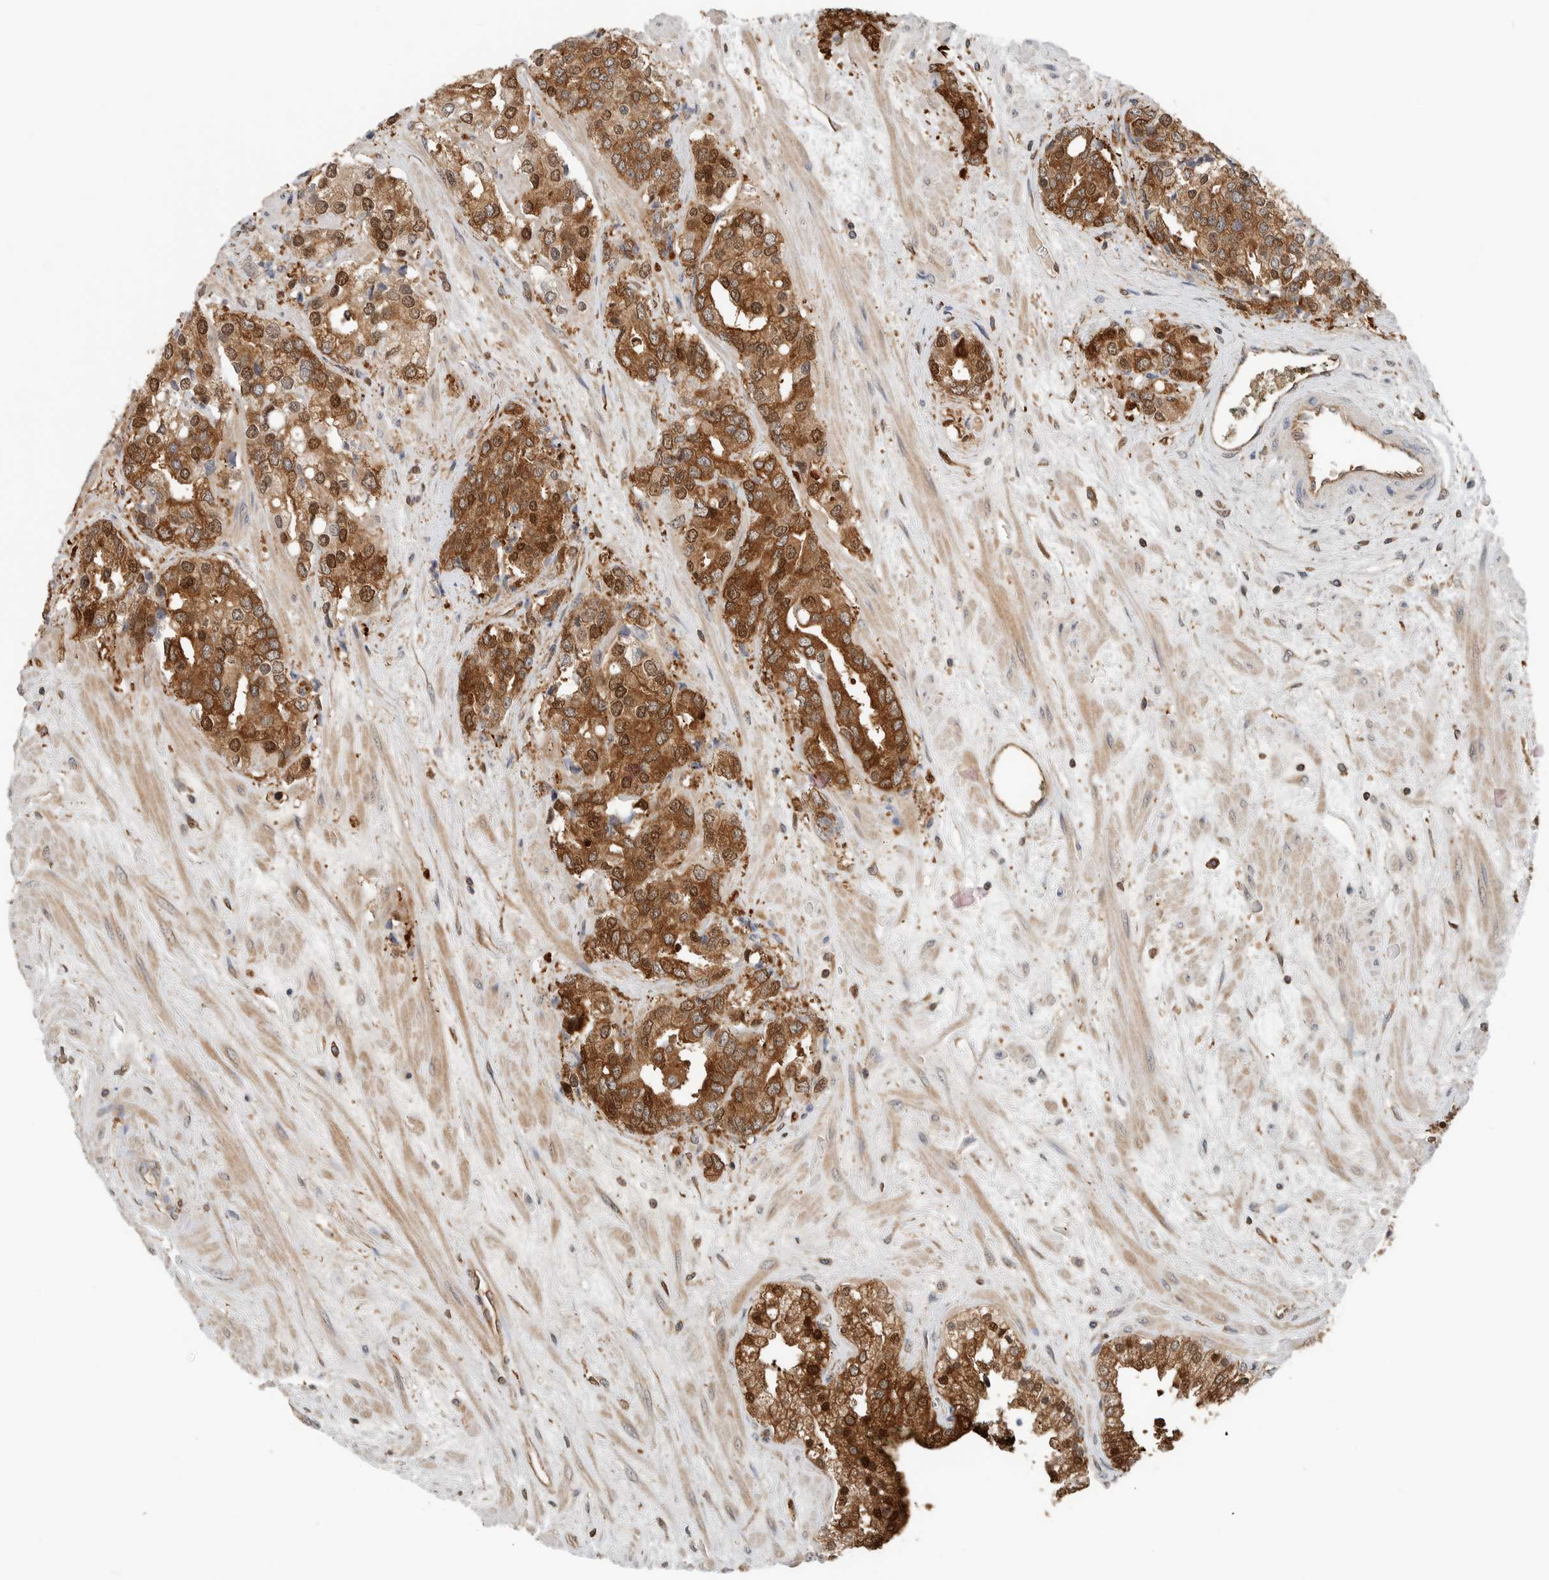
{"staining": {"intensity": "moderate", "quantity": ">75%", "location": "cytoplasmic/membranous,nuclear"}, "tissue": "prostate cancer", "cell_type": "Tumor cells", "image_type": "cancer", "snomed": [{"axis": "morphology", "description": "Adenocarcinoma, High grade"}, {"axis": "topography", "description": "Prostate"}], "caption": "Moderate cytoplasmic/membranous and nuclear positivity is present in about >75% of tumor cells in prostate high-grade adenocarcinoma. The protein is shown in brown color, while the nuclei are stained blue.", "gene": "XPNPEP1", "patient": {"sex": "male", "age": 71}}